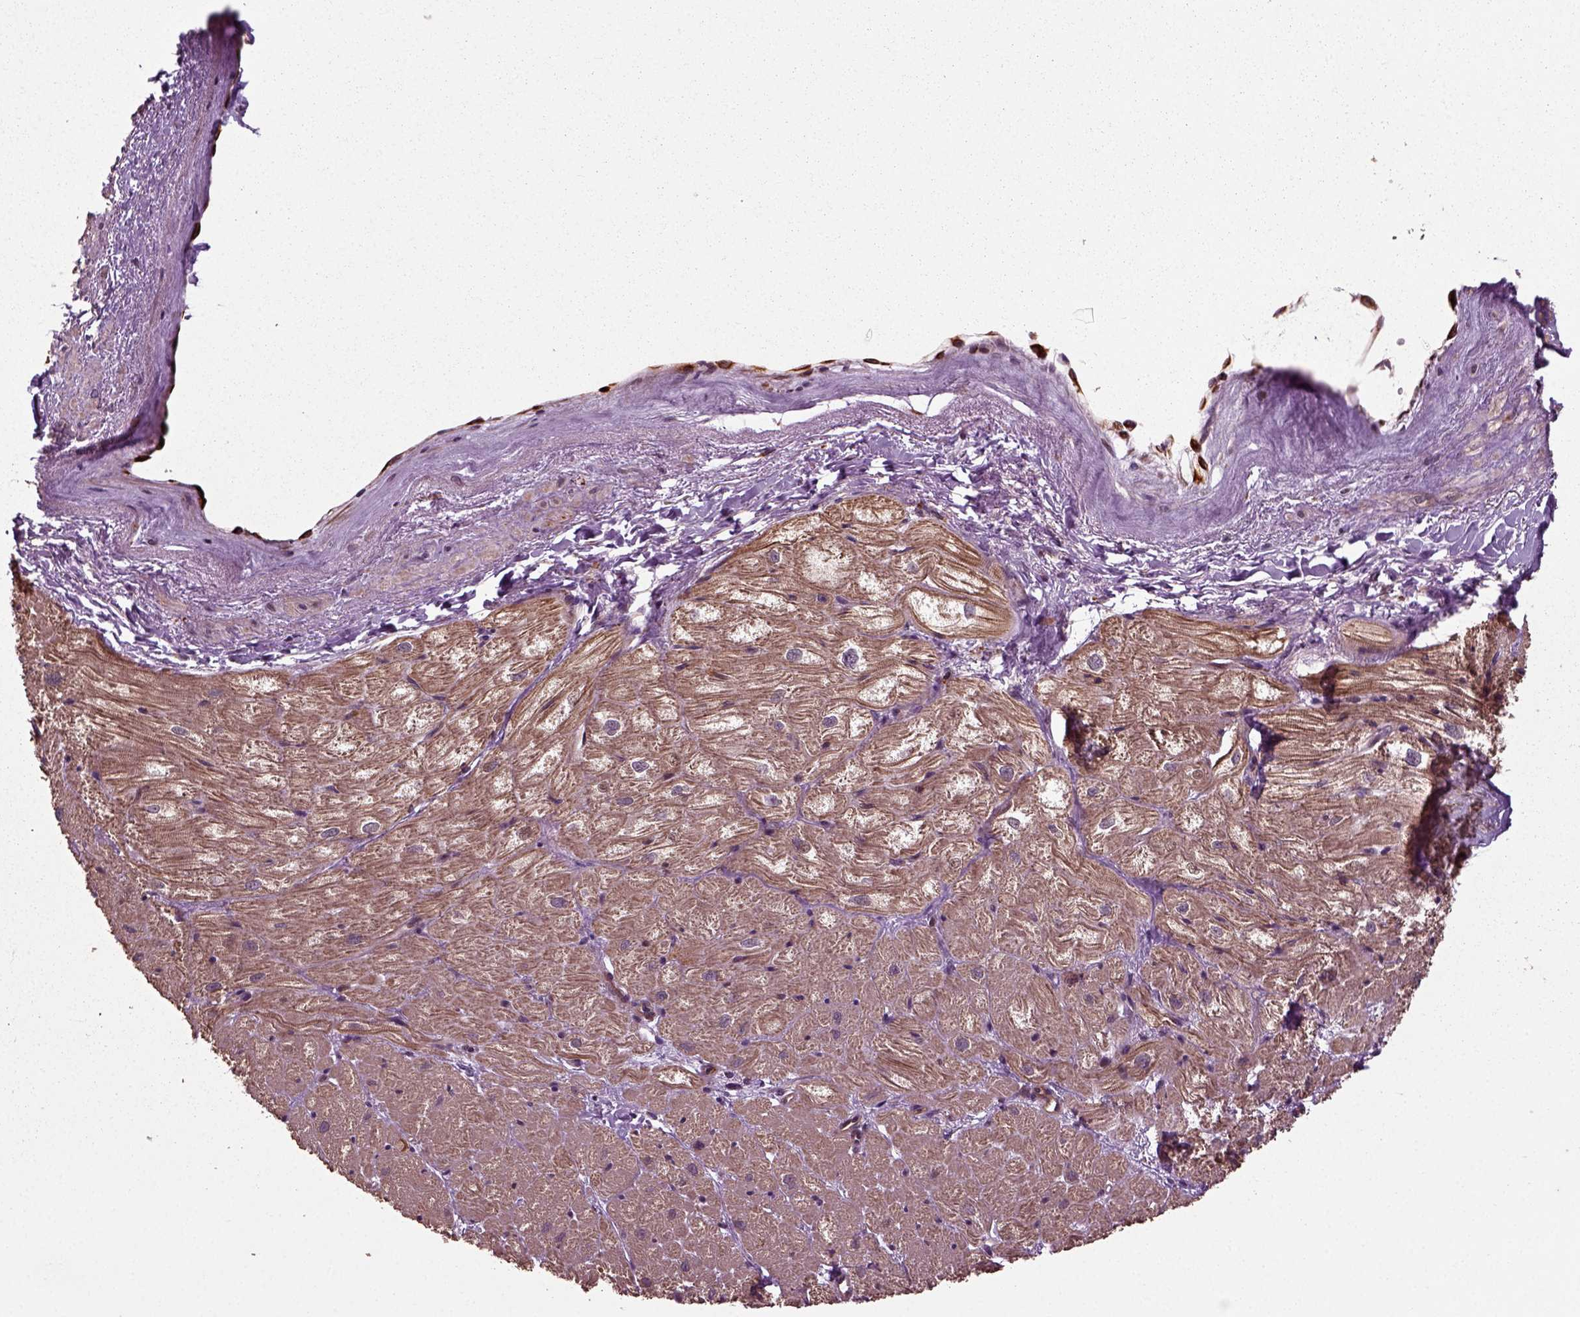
{"staining": {"intensity": "moderate", "quantity": "25%-75%", "location": "cytoplasmic/membranous"}, "tissue": "heart muscle", "cell_type": "Cardiomyocytes", "image_type": "normal", "snomed": [{"axis": "morphology", "description": "Normal tissue, NOS"}, {"axis": "topography", "description": "Heart"}], "caption": "Protein expression analysis of normal human heart muscle reveals moderate cytoplasmic/membranous expression in approximately 25%-75% of cardiomyocytes.", "gene": "PLCD3", "patient": {"sex": "male", "age": 57}}